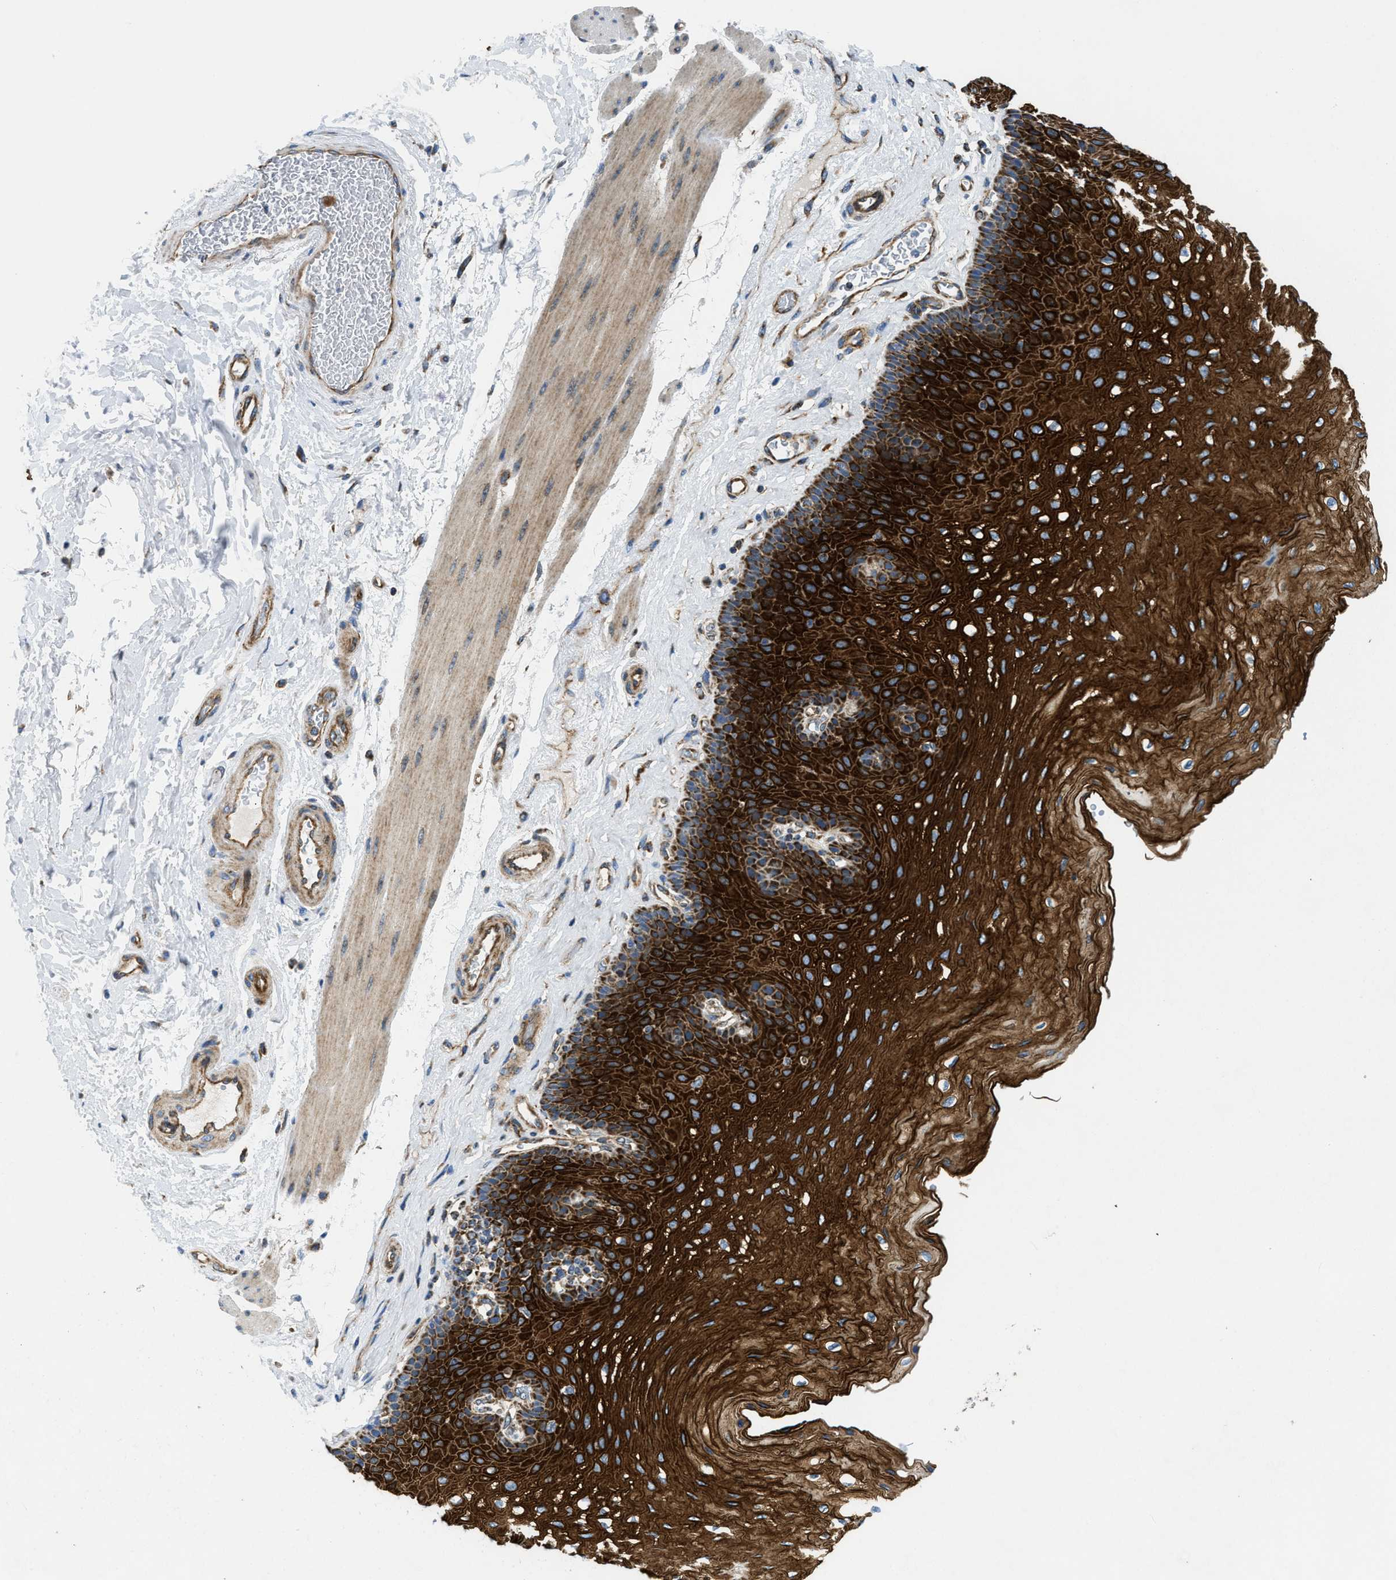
{"staining": {"intensity": "strong", "quantity": ">75%", "location": "cytoplasmic/membranous"}, "tissue": "esophagus", "cell_type": "Squamous epithelial cells", "image_type": "normal", "snomed": [{"axis": "morphology", "description": "Normal tissue, NOS"}, {"axis": "topography", "description": "Esophagus"}], "caption": "Immunohistochemistry of unremarkable human esophagus shows high levels of strong cytoplasmic/membranous staining in about >75% of squamous epithelial cells.", "gene": "STK33", "patient": {"sex": "female", "age": 72}}